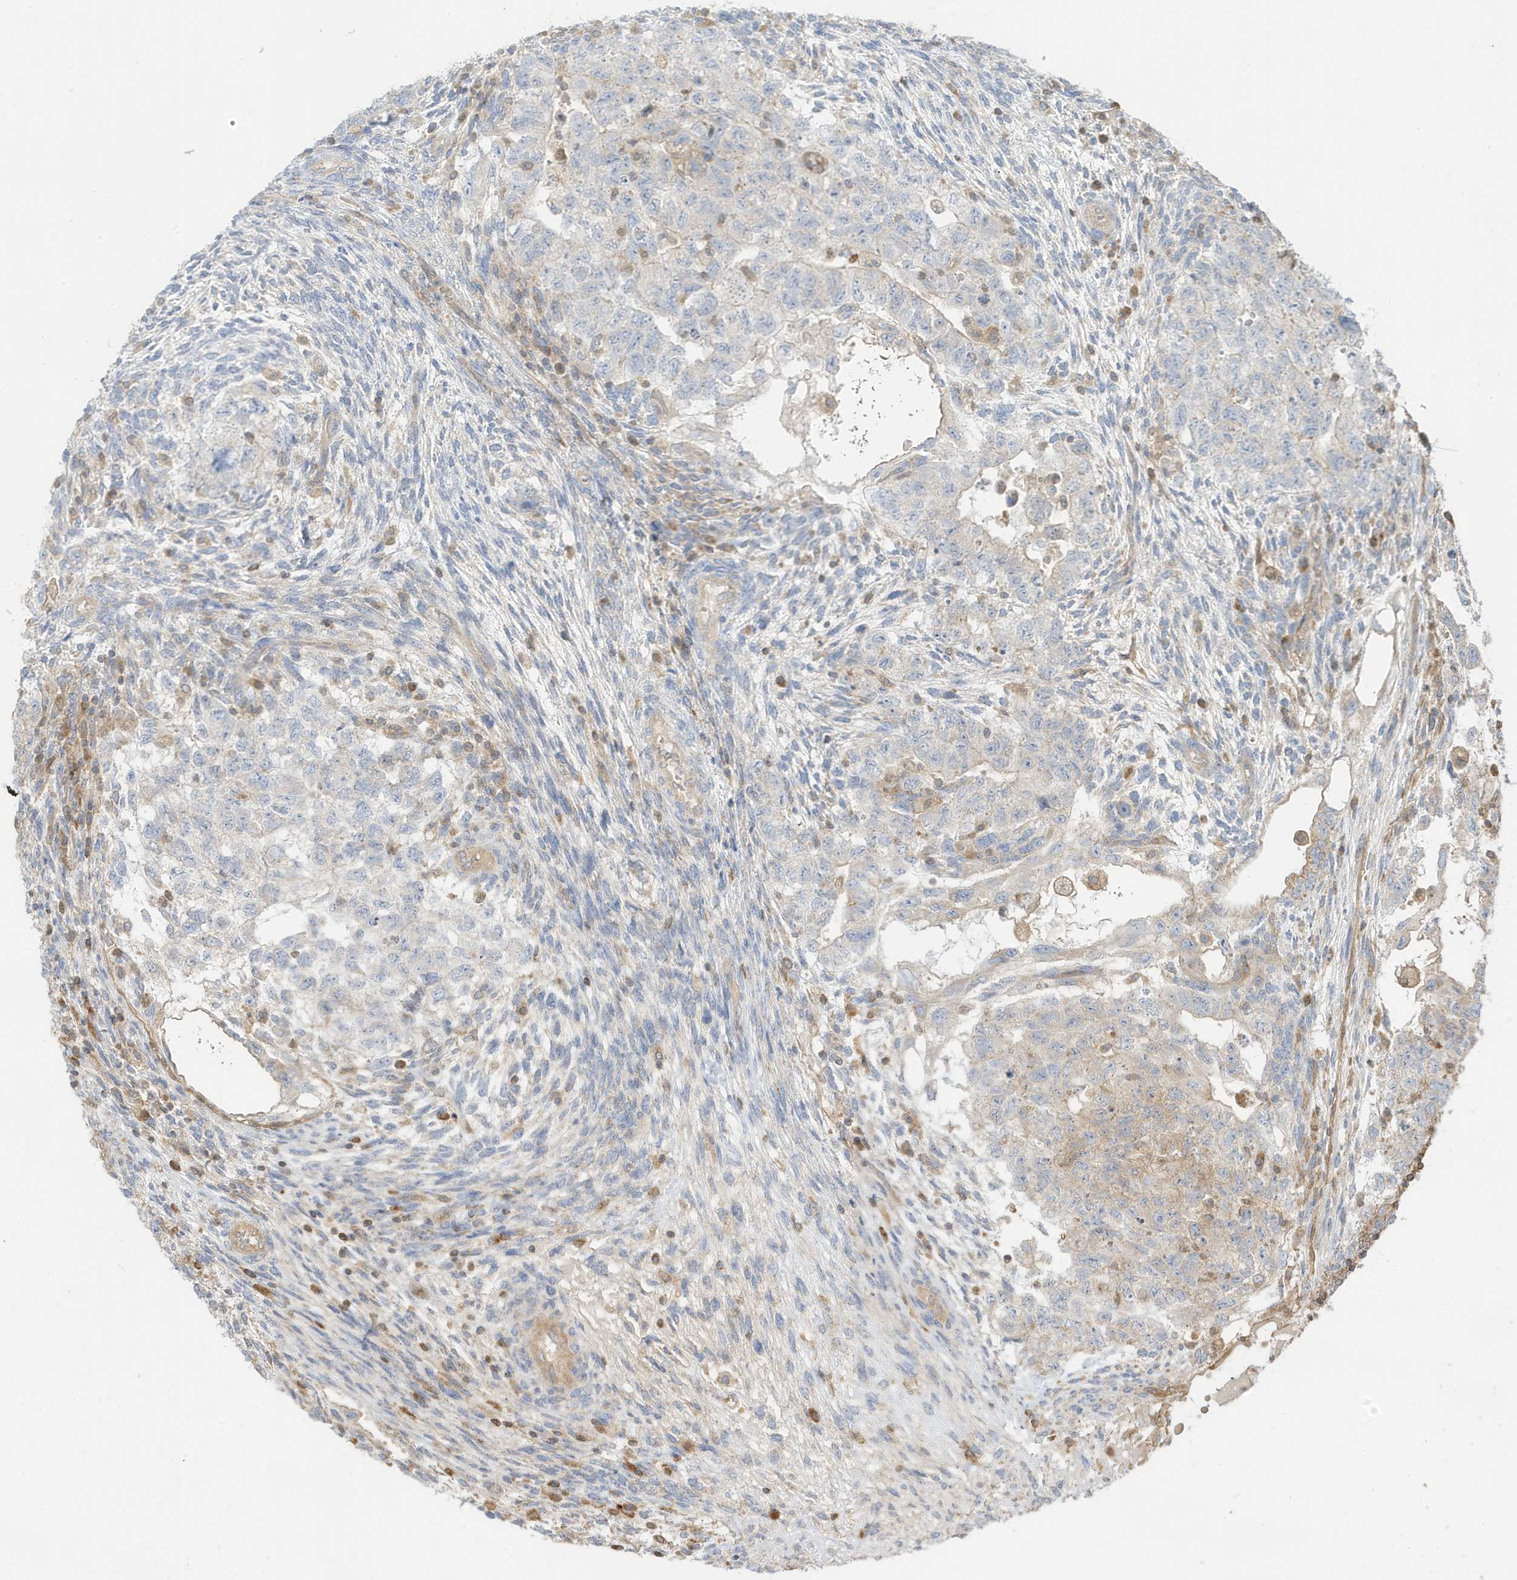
{"staining": {"intensity": "weak", "quantity": "<25%", "location": "cytoplasmic/membranous"}, "tissue": "testis cancer", "cell_type": "Tumor cells", "image_type": "cancer", "snomed": [{"axis": "morphology", "description": "Carcinoma, Embryonal, NOS"}, {"axis": "topography", "description": "Testis"}], "caption": "Immunohistochemistry image of human testis cancer stained for a protein (brown), which exhibits no positivity in tumor cells. (DAB (3,3'-diaminobenzidine) immunohistochemistry visualized using brightfield microscopy, high magnification).", "gene": "AZI2", "patient": {"sex": "male", "age": 36}}